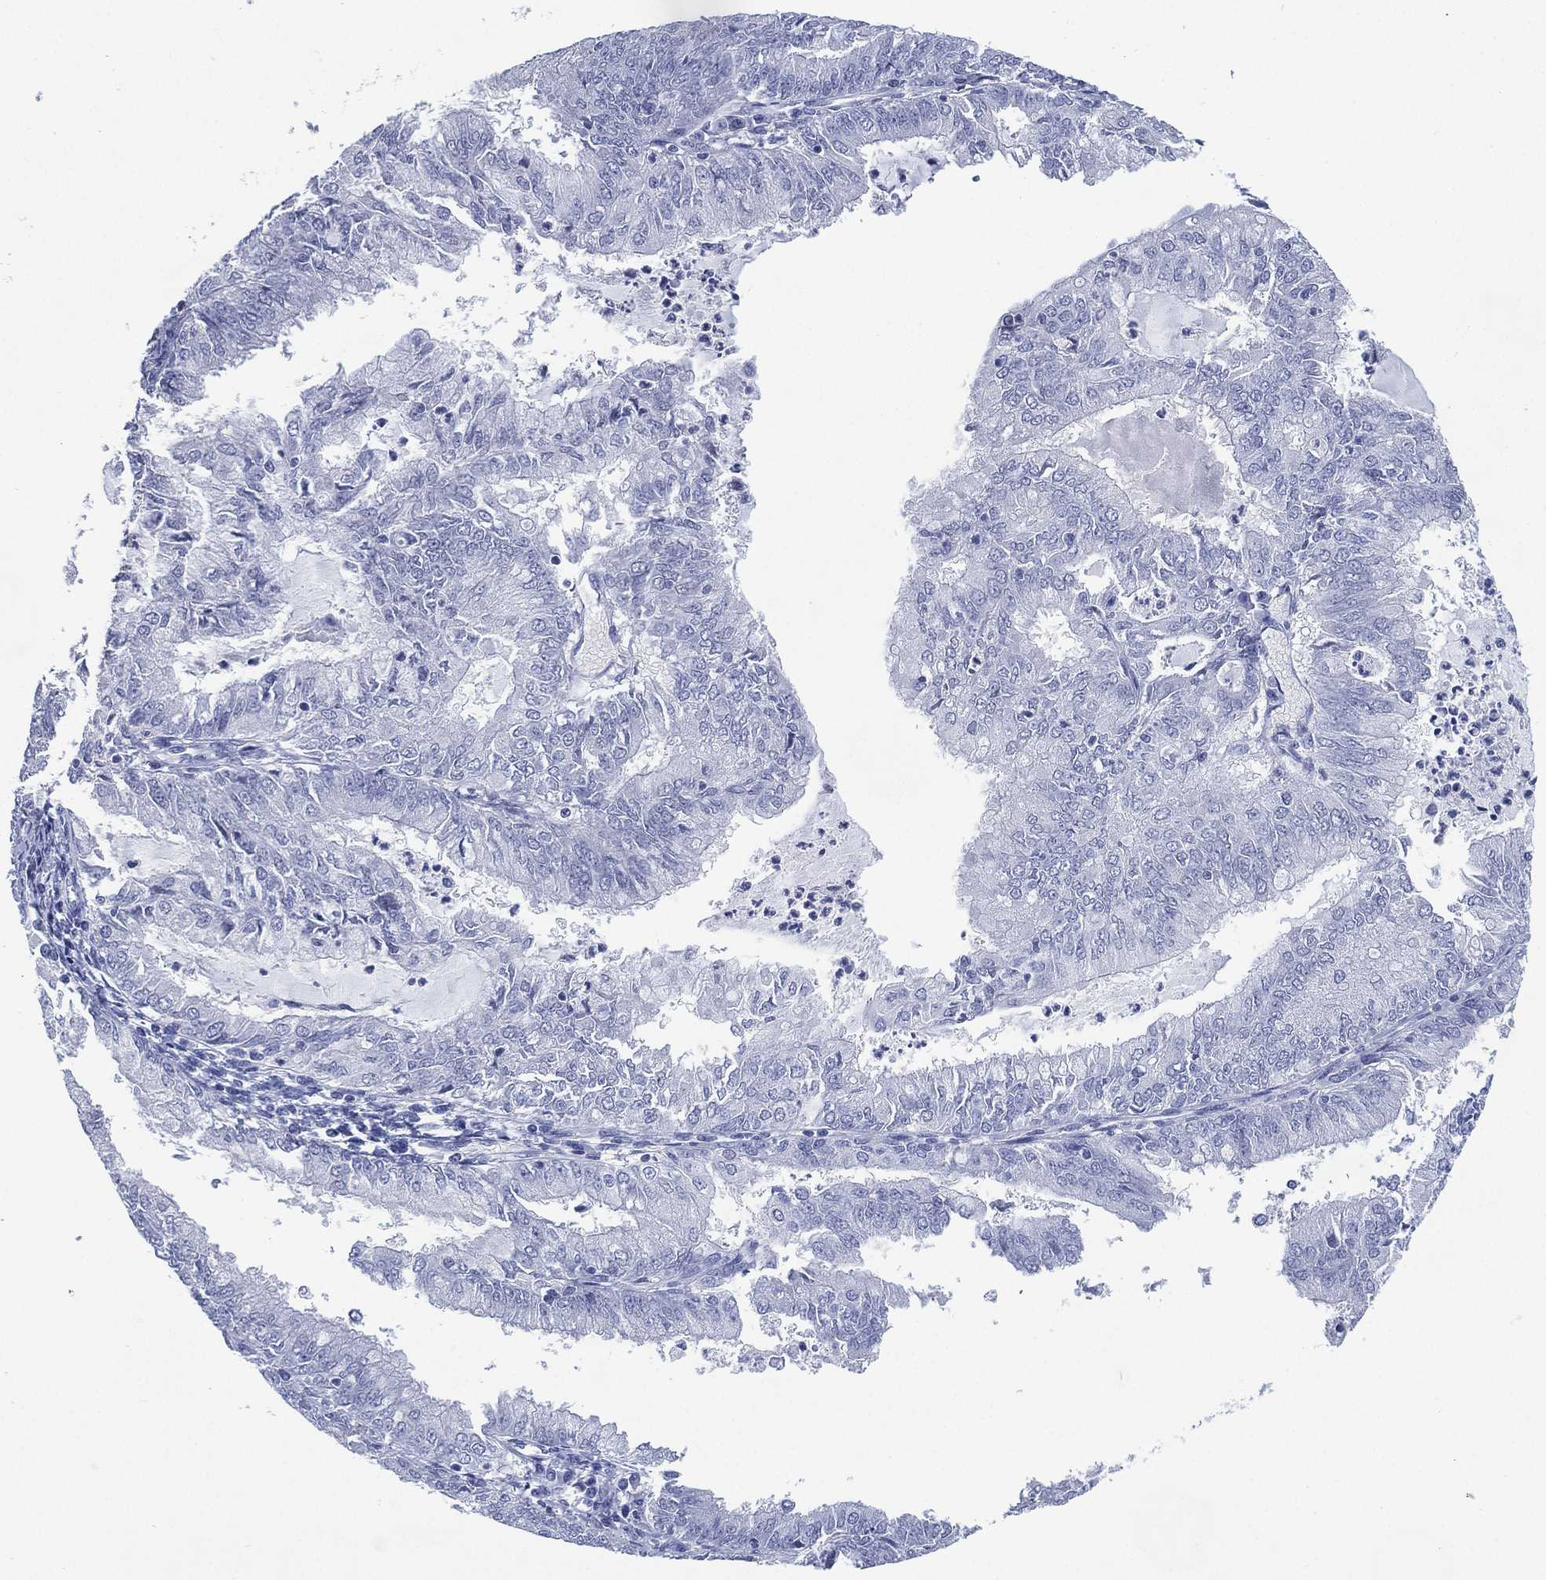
{"staining": {"intensity": "negative", "quantity": "none", "location": "none"}, "tissue": "endometrial cancer", "cell_type": "Tumor cells", "image_type": "cancer", "snomed": [{"axis": "morphology", "description": "Adenocarcinoma, NOS"}, {"axis": "topography", "description": "Endometrium"}], "caption": "This is an IHC photomicrograph of endometrial adenocarcinoma. There is no expression in tumor cells.", "gene": "TMEM247", "patient": {"sex": "female", "age": 57}}